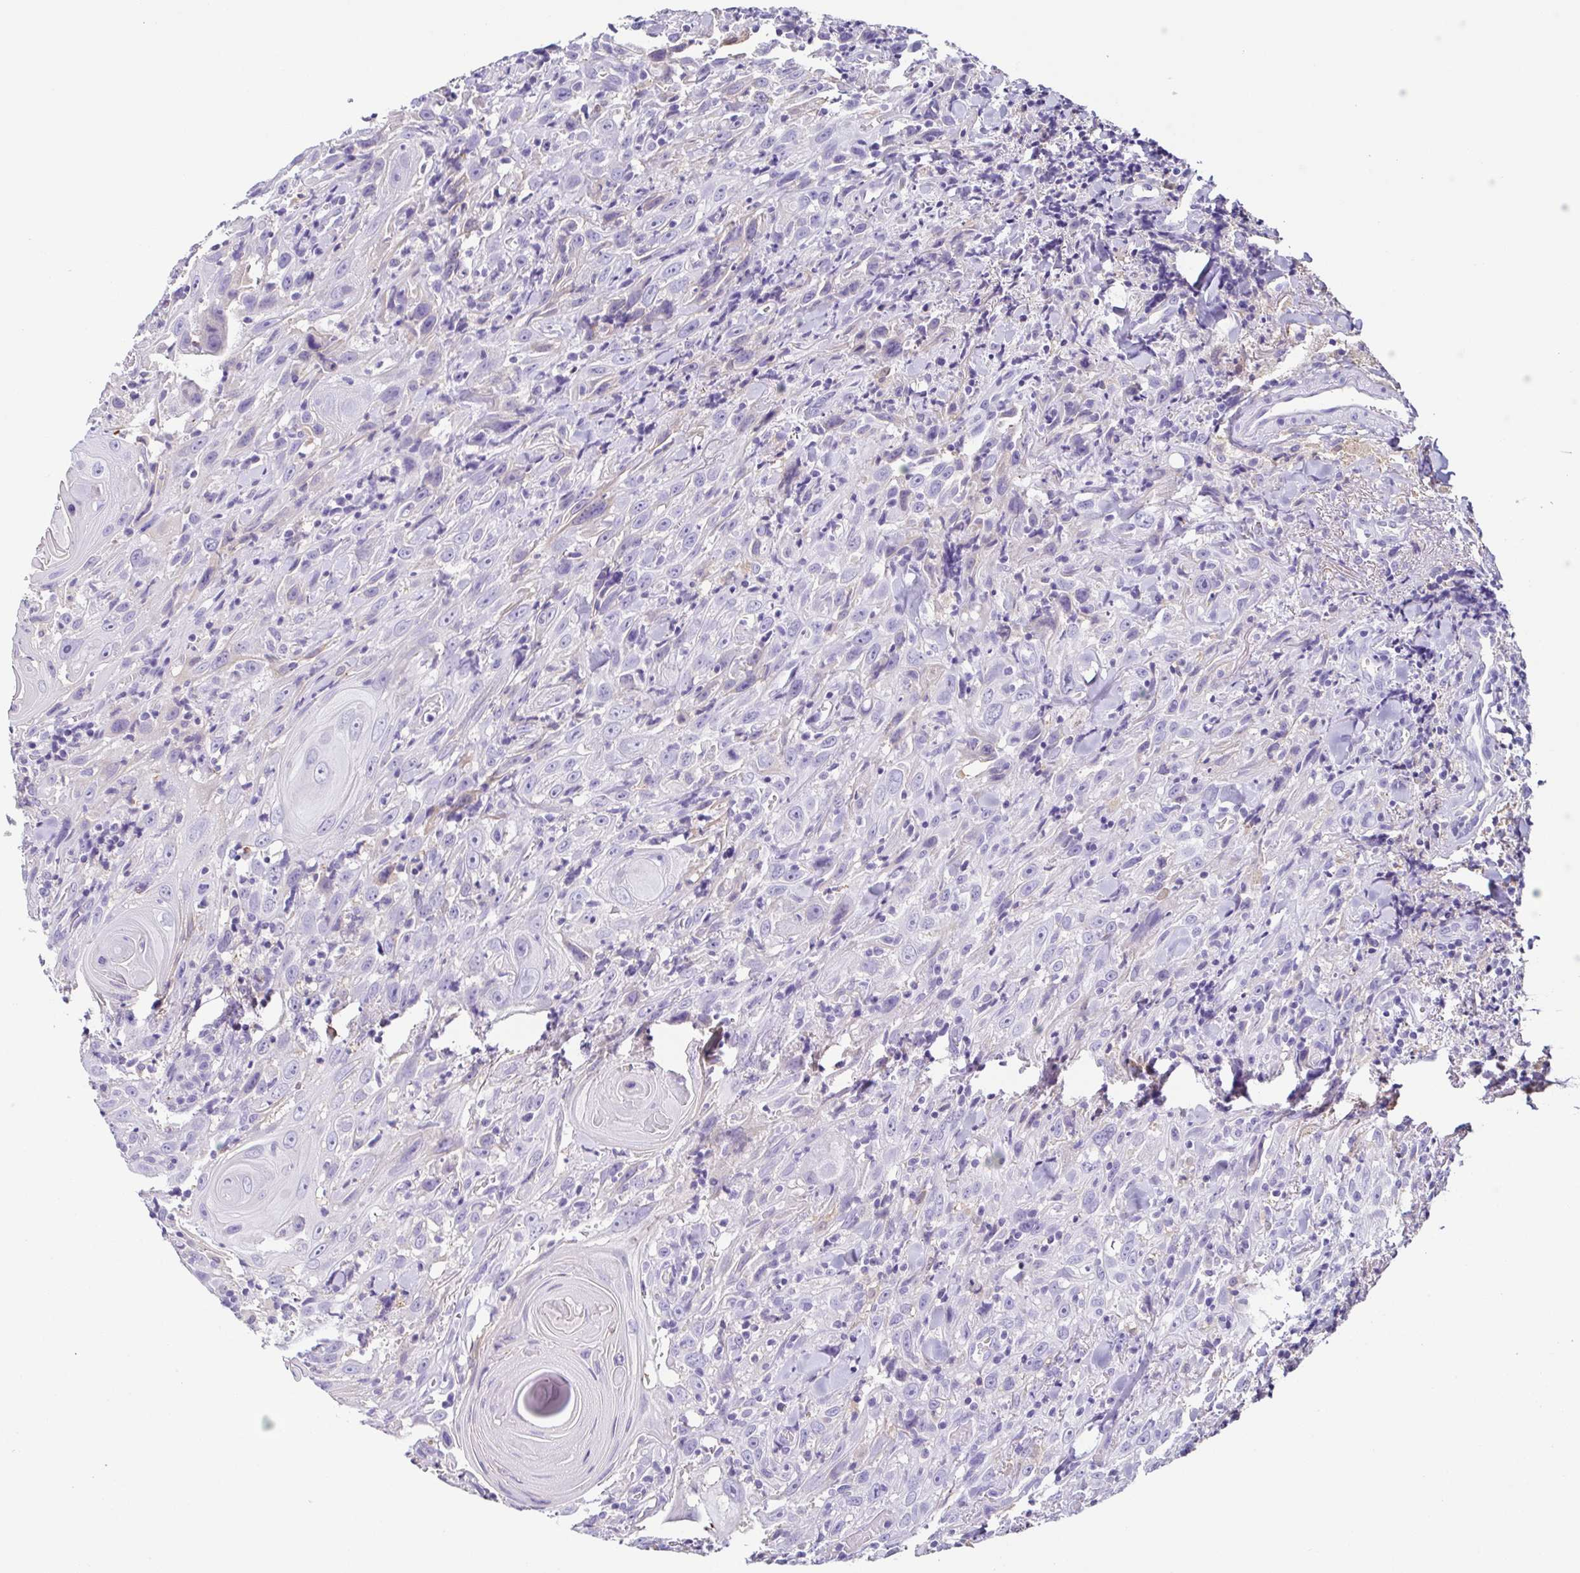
{"staining": {"intensity": "negative", "quantity": "none", "location": "none"}, "tissue": "head and neck cancer", "cell_type": "Tumor cells", "image_type": "cancer", "snomed": [{"axis": "morphology", "description": "Squamous cell carcinoma, NOS"}, {"axis": "topography", "description": "Head-Neck"}], "caption": "IHC histopathology image of human head and neck cancer (squamous cell carcinoma) stained for a protein (brown), which displays no staining in tumor cells.", "gene": "ANXA10", "patient": {"sex": "female", "age": 95}}